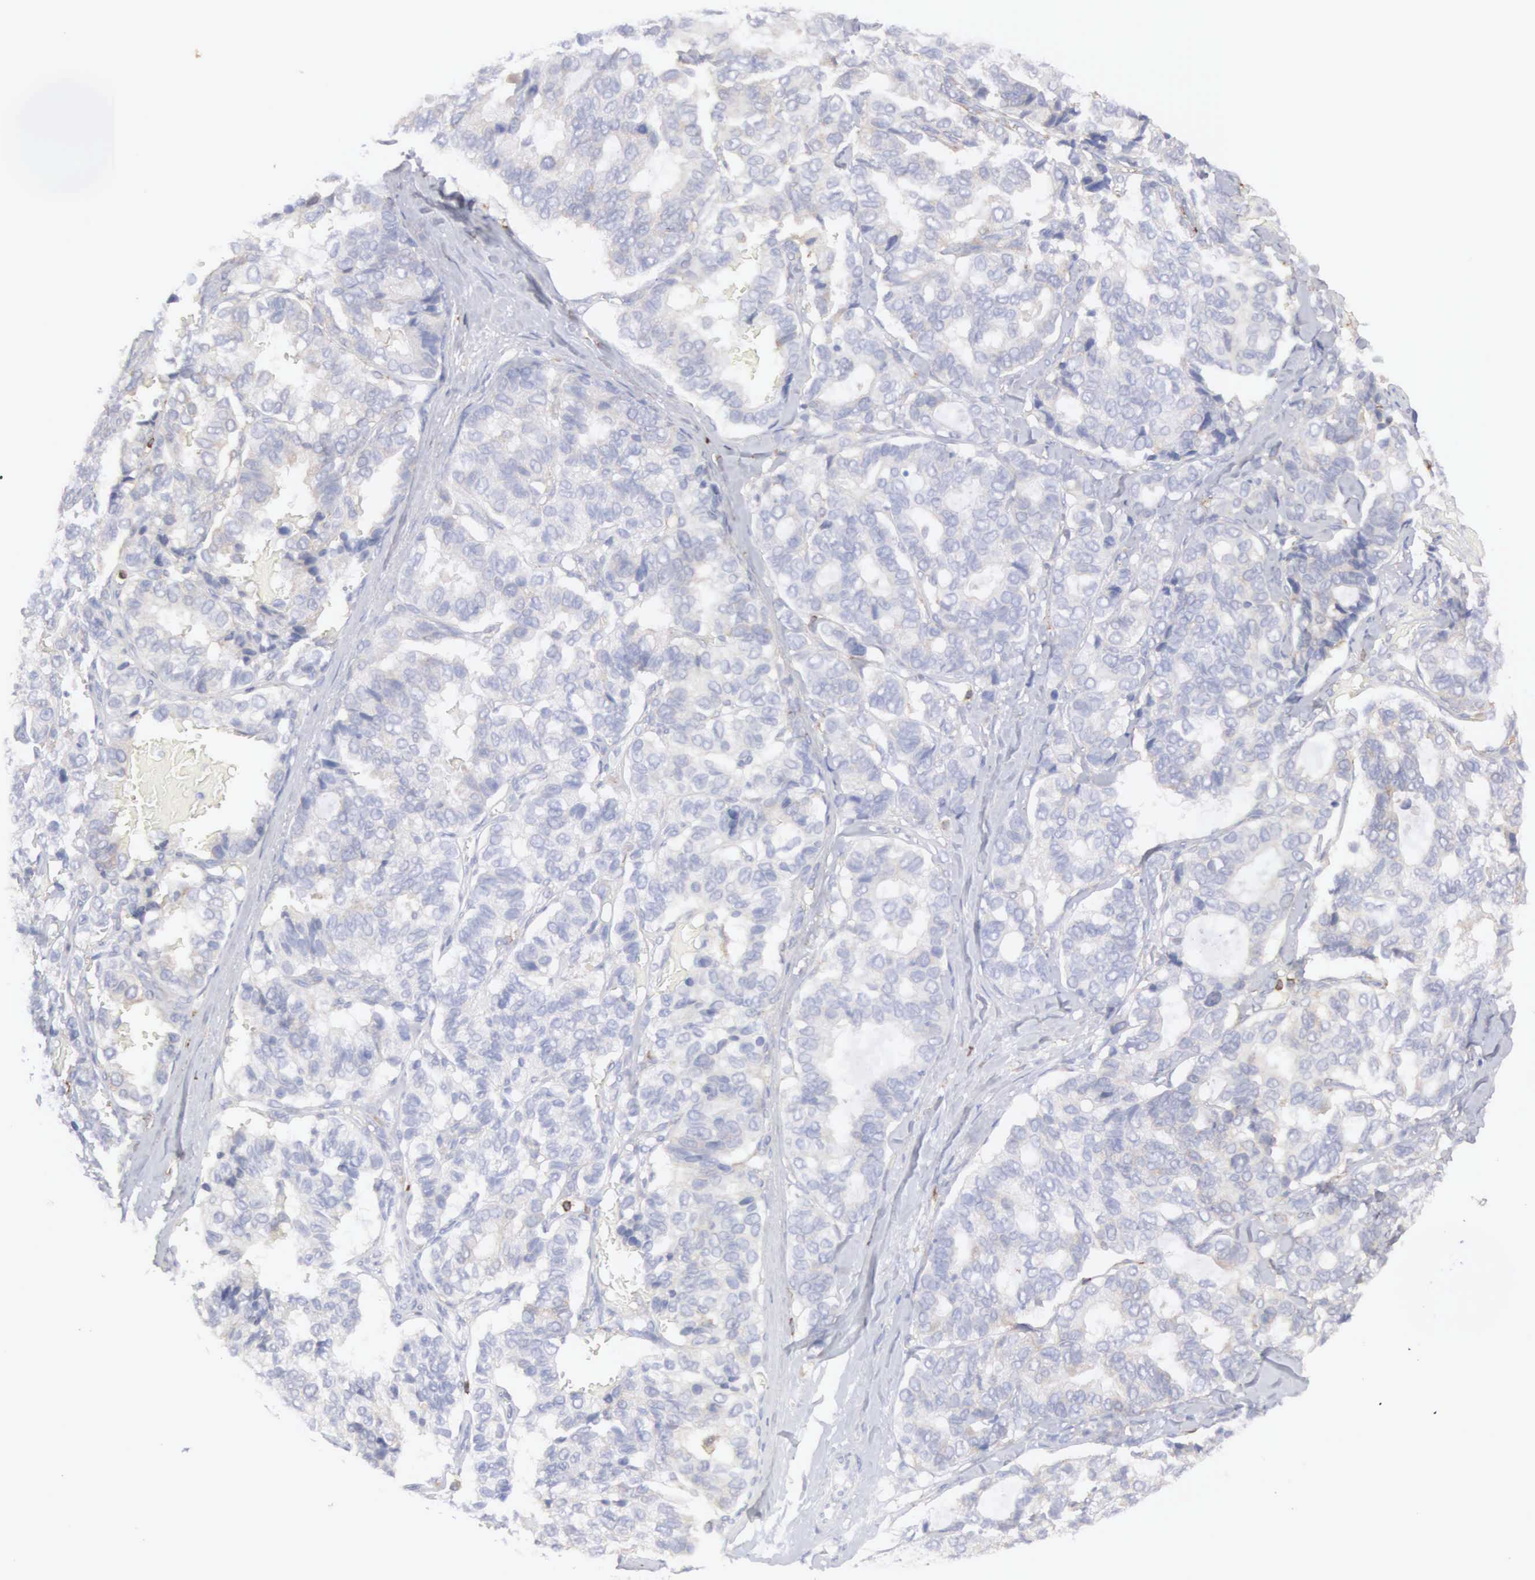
{"staining": {"intensity": "weak", "quantity": "25%-75%", "location": "cytoplasmic/membranous"}, "tissue": "breast cancer", "cell_type": "Tumor cells", "image_type": "cancer", "snomed": [{"axis": "morphology", "description": "Duct carcinoma"}, {"axis": "topography", "description": "Breast"}], "caption": "The micrograph shows immunohistochemical staining of breast cancer. There is weak cytoplasmic/membranous expression is appreciated in about 25%-75% of tumor cells.", "gene": "SH3BP1", "patient": {"sex": "female", "age": 91}}